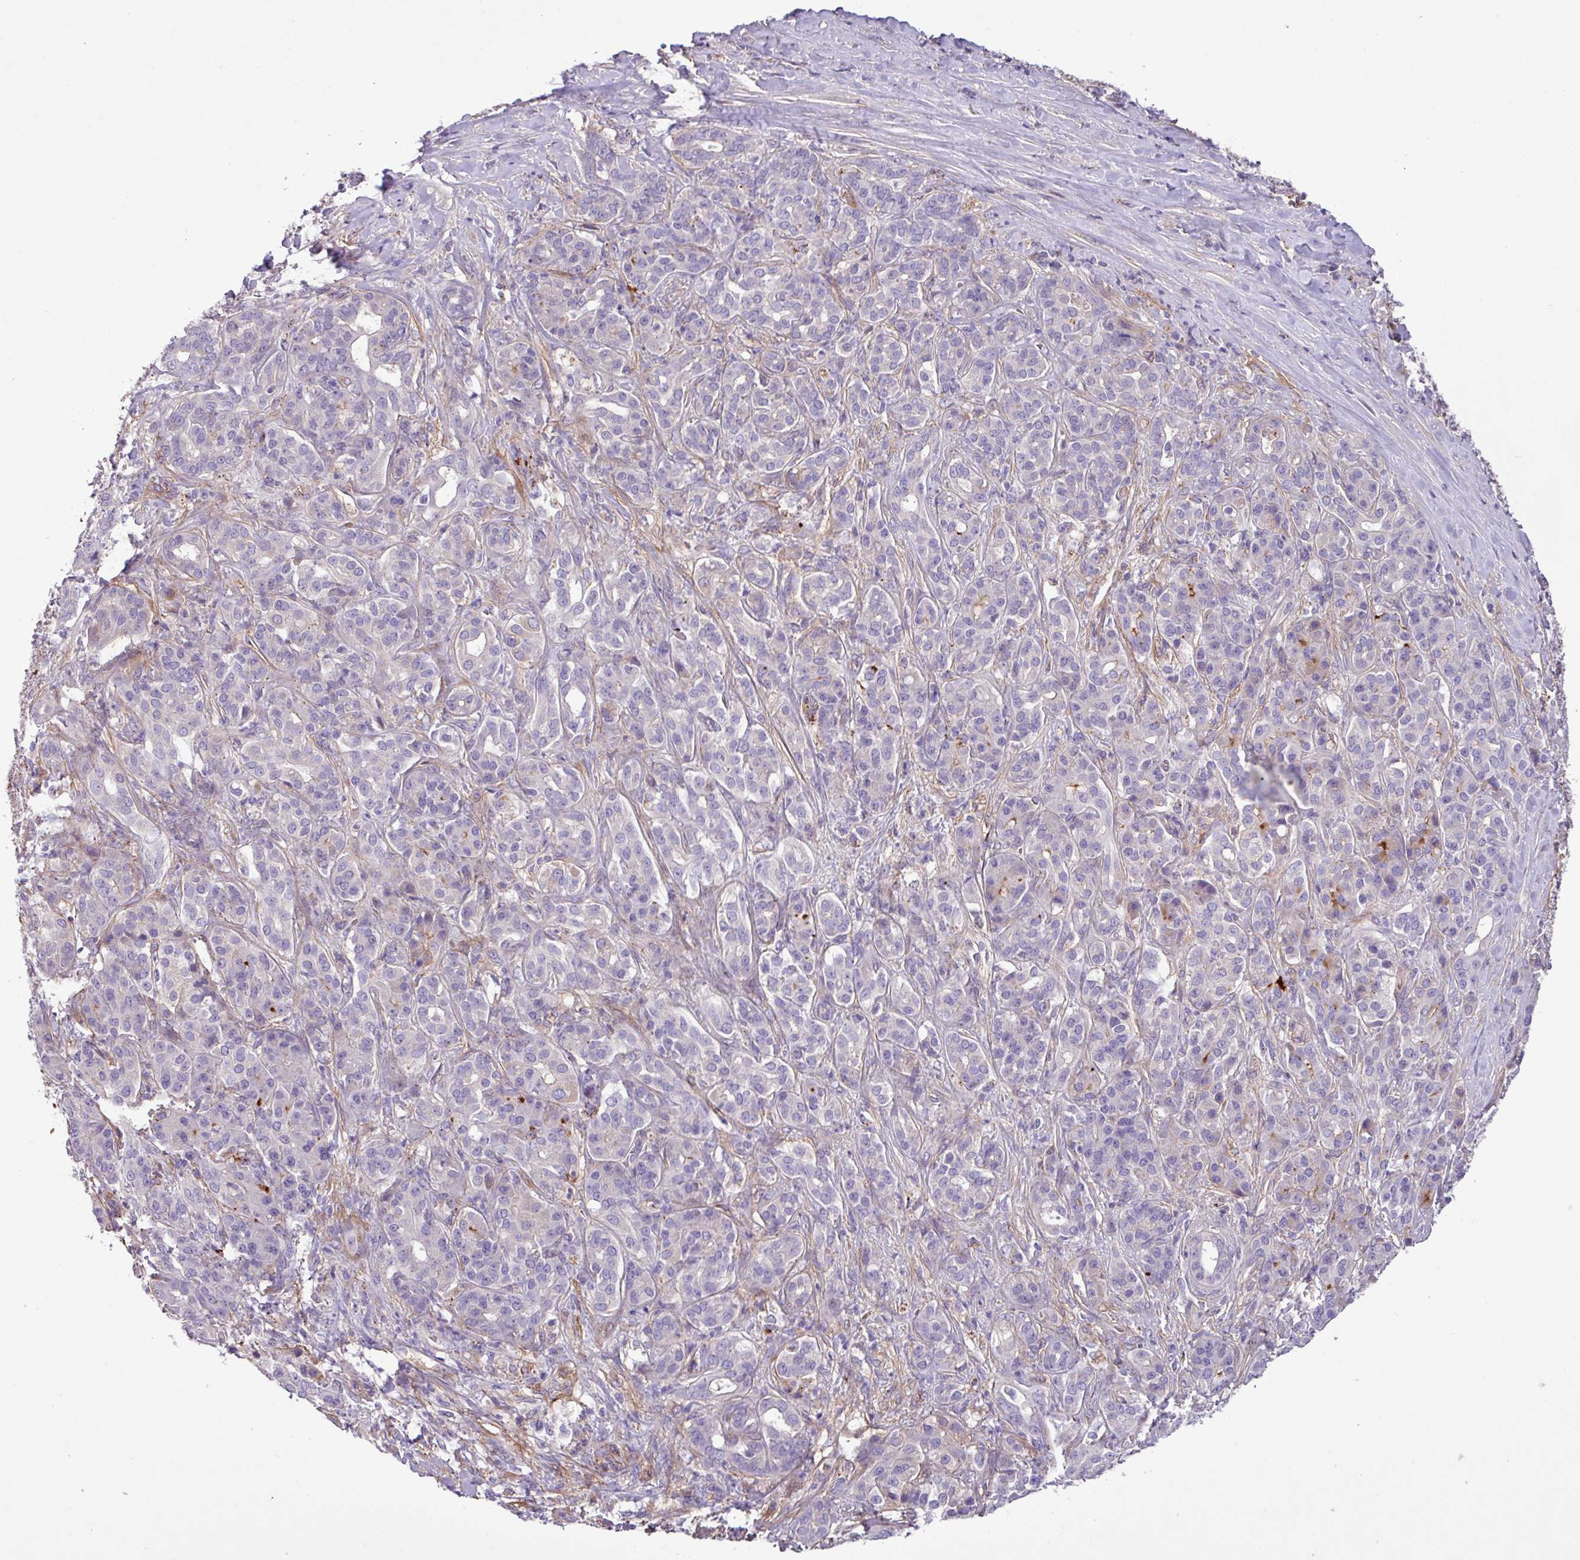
{"staining": {"intensity": "negative", "quantity": "none", "location": "none"}, "tissue": "pancreatic cancer", "cell_type": "Tumor cells", "image_type": "cancer", "snomed": [{"axis": "morphology", "description": "Adenocarcinoma, NOS"}, {"axis": "topography", "description": "Pancreas"}], "caption": "The image reveals no staining of tumor cells in adenocarcinoma (pancreatic). The staining is performed using DAB brown chromogen with nuclei counter-stained in using hematoxylin.", "gene": "CD248", "patient": {"sex": "male", "age": 57}}